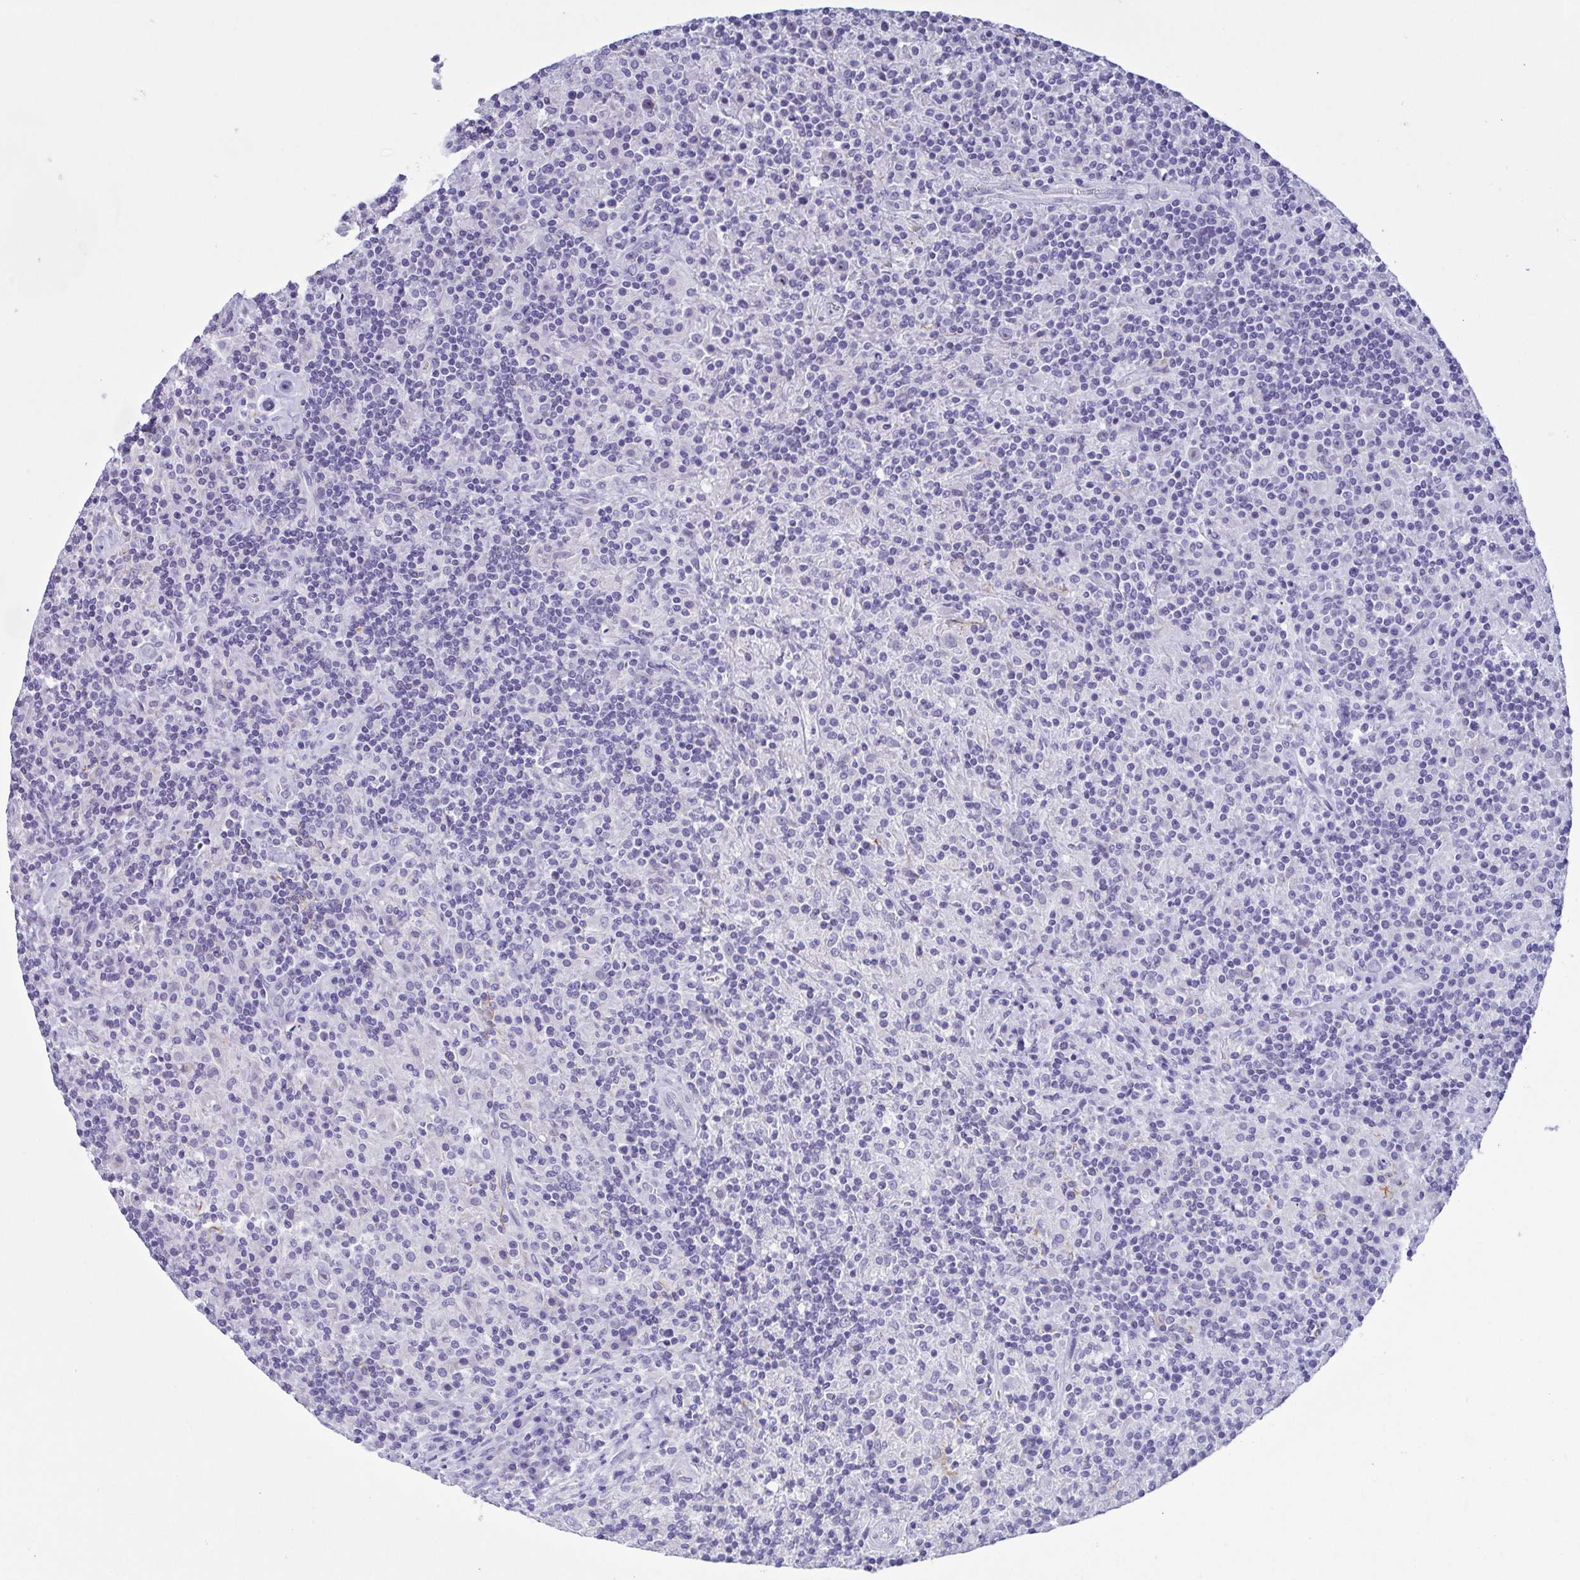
{"staining": {"intensity": "negative", "quantity": "none", "location": "none"}, "tissue": "lymphoma", "cell_type": "Tumor cells", "image_type": "cancer", "snomed": [{"axis": "morphology", "description": "Hodgkin's disease, NOS"}, {"axis": "topography", "description": "Lymph node"}], "caption": "Lymphoma was stained to show a protein in brown. There is no significant staining in tumor cells.", "gene": "MYL7", "patient": {"sex": "male", "age": 70}}